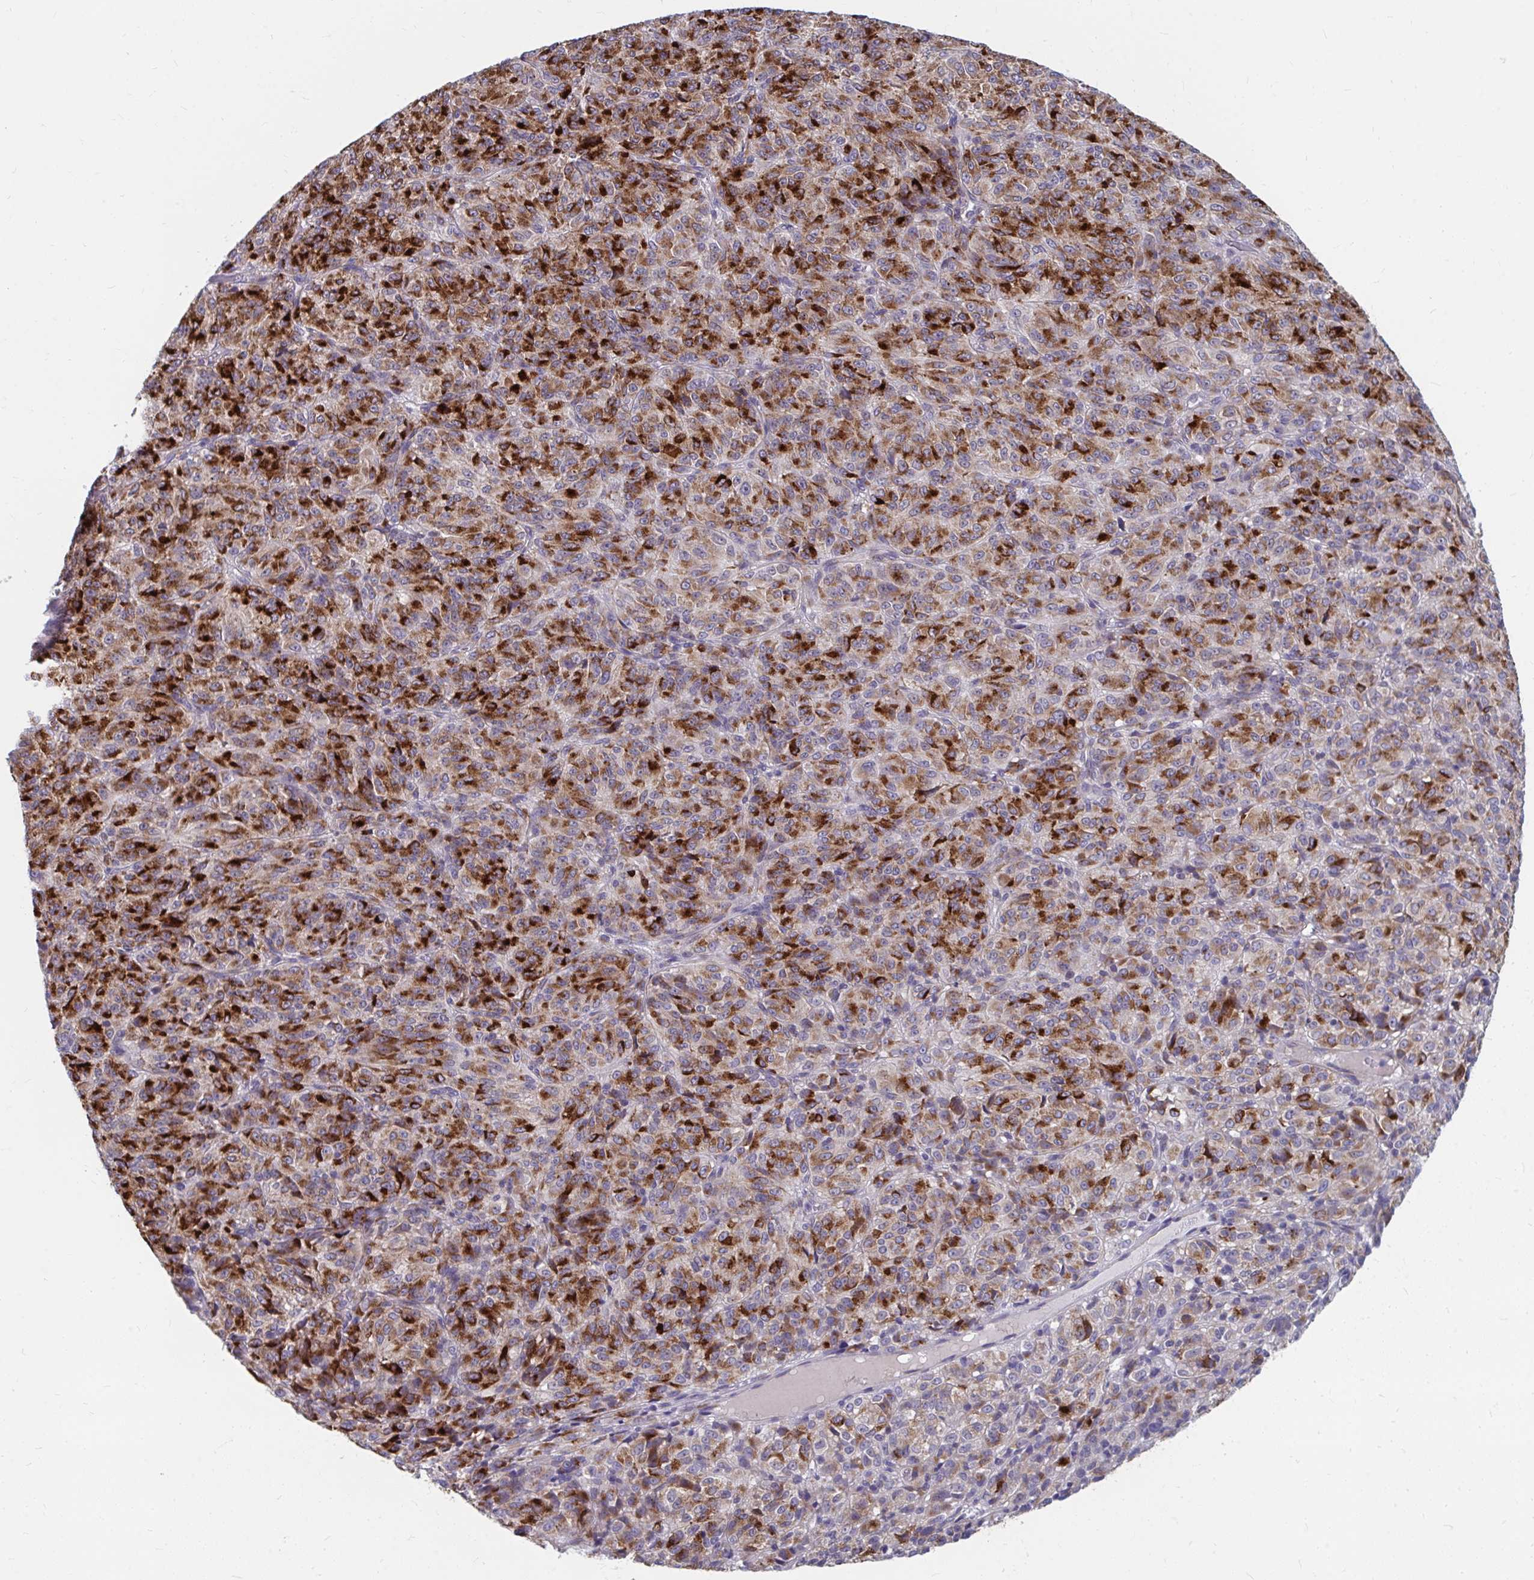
{"staining": {"intensity": "strong", "quantity": ">75%", "location": "cytoplasmic/membranous"}, "tissue": "melanoma", "cell_type": "Tumor cells", "image_type": "cancer", "snomed": [{"axis": "morphology", "description": "Malignant melanoma, Metastatic site"}, {"axis": "topography", "description": "Brain"}], "caption": "Brown immunohistochemical staining in malignant melanoma (metastatic site) reveals strong cytoplasmic/membranous staining in about >75% of tumor cells.", "gene": "PABIR3", "patient": {"sex": "female", "age": 56}}